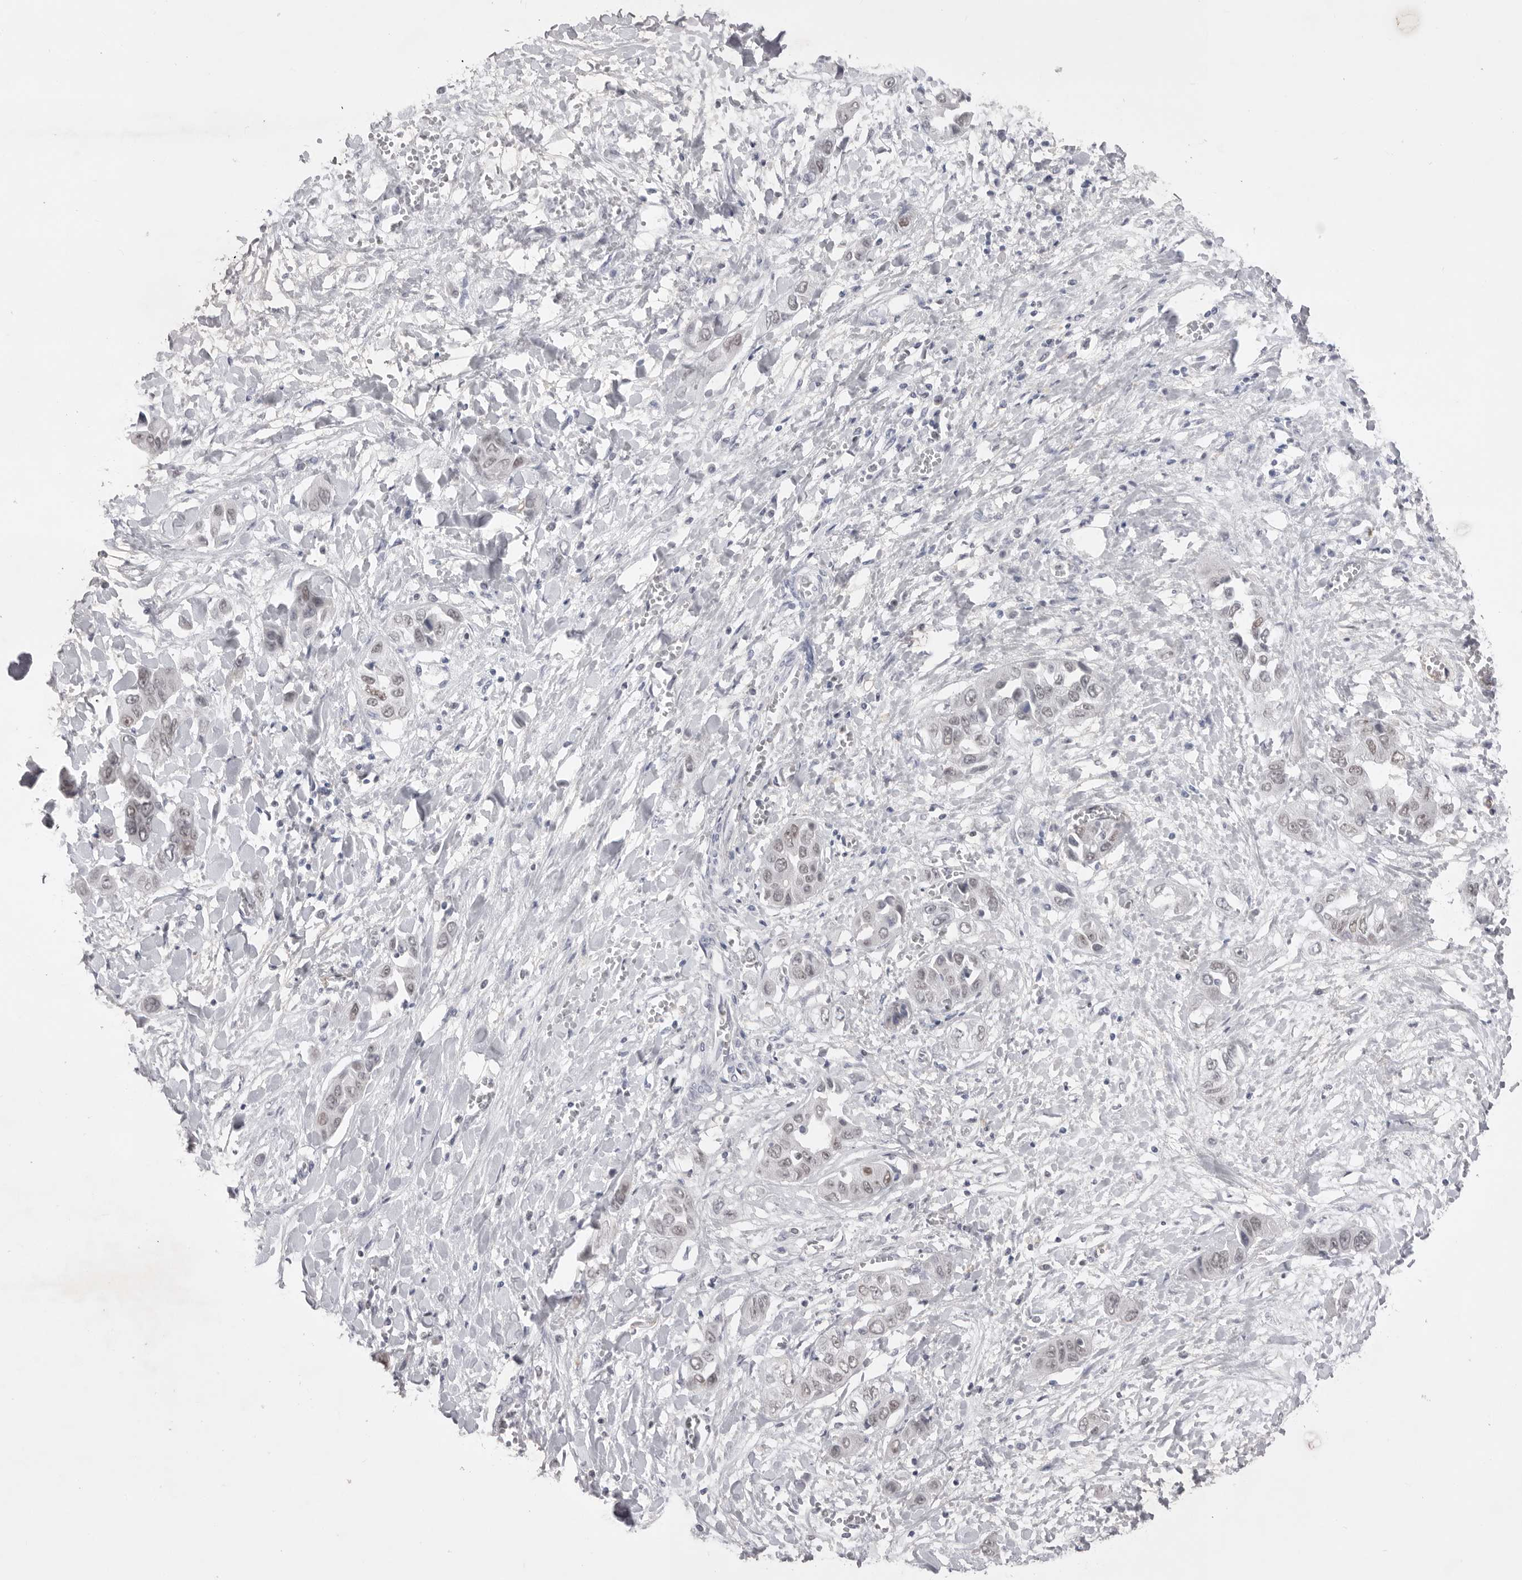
{"staining": {"intensity": "weak", "quantity": "<25%", "location": "nuclear"}, "tissue": "liver cancer", "cell_type": "Tumor cells", "image_type": "cancer", "snomed": [{"axis": "morphology", "description": "Cholangiocarcinoma"}, {"axis": "topography", "description": "Liver"}], "caption": "Liver cholangiocarcinoma was stained to show a protein in brown. There is no significant positivity in tumor cells.", "gene": "ZBTB7B", "patient": {"sex": "female", "age": 52}}